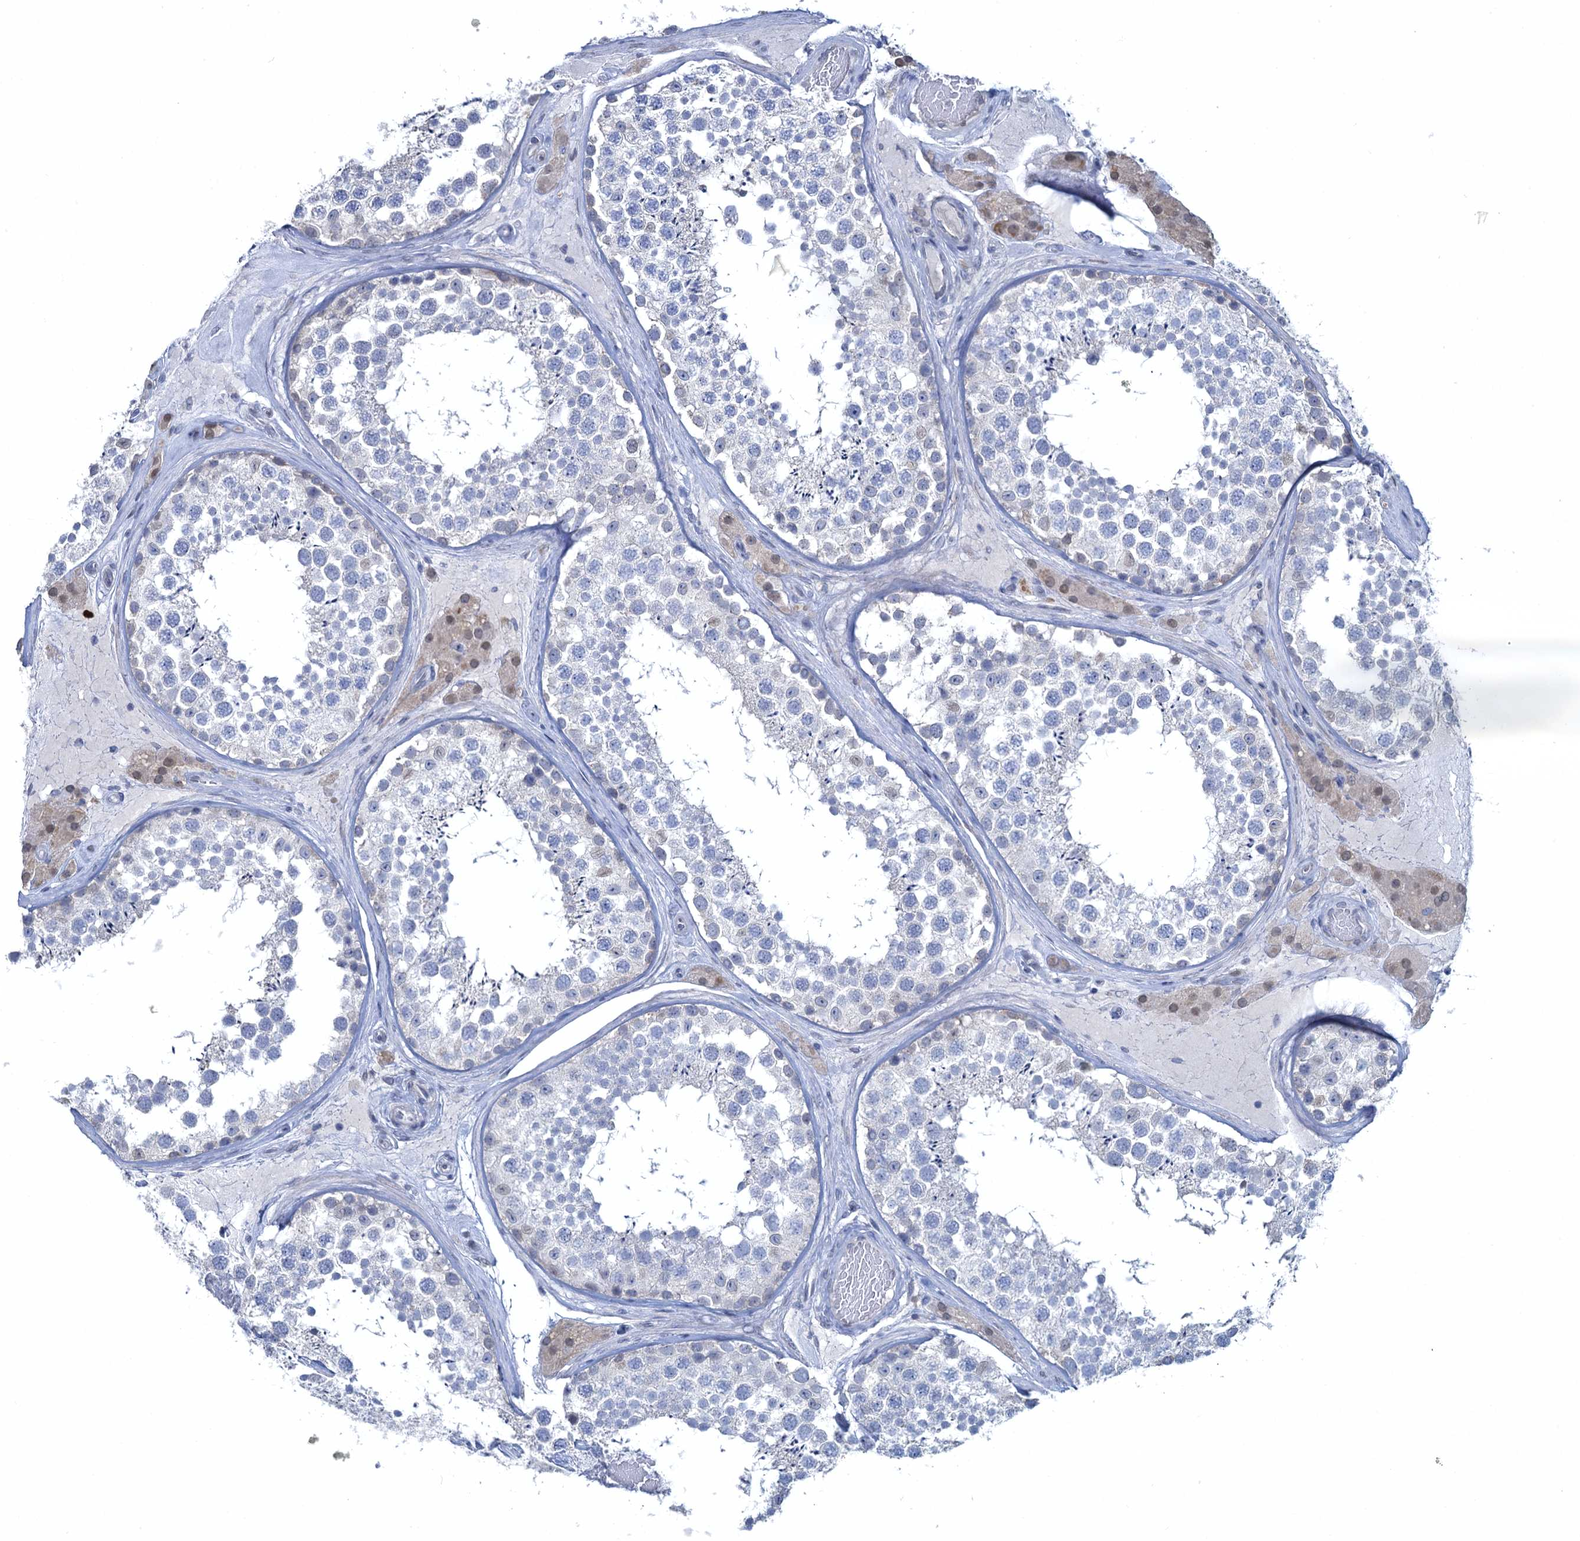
{"staining": {"intensity": "negative", "quantity": "none", "location": "none"}, "tissue": "testis", "cell_type": "Cells in seminiferous ducts", "image_type": "normal", "snomed": [{"axis": "morphology", "description": "Normal tissue, NOS"}, {"axis": "topography", "description": "Testis"}], "caption": "This photomicrograph is of unremarkable testis stained with IHC to label a protein in brown with the nuclei are counter-stained blue. There is no staining in cells in seminiferous ducts. (Stains: DAB immunohistochemistry with hematoxylin counter stain, Microscopy: brightfield microscopy at high magnification).", "gene": "TOX3", "patient": {"sex": "male", "age": 46}}